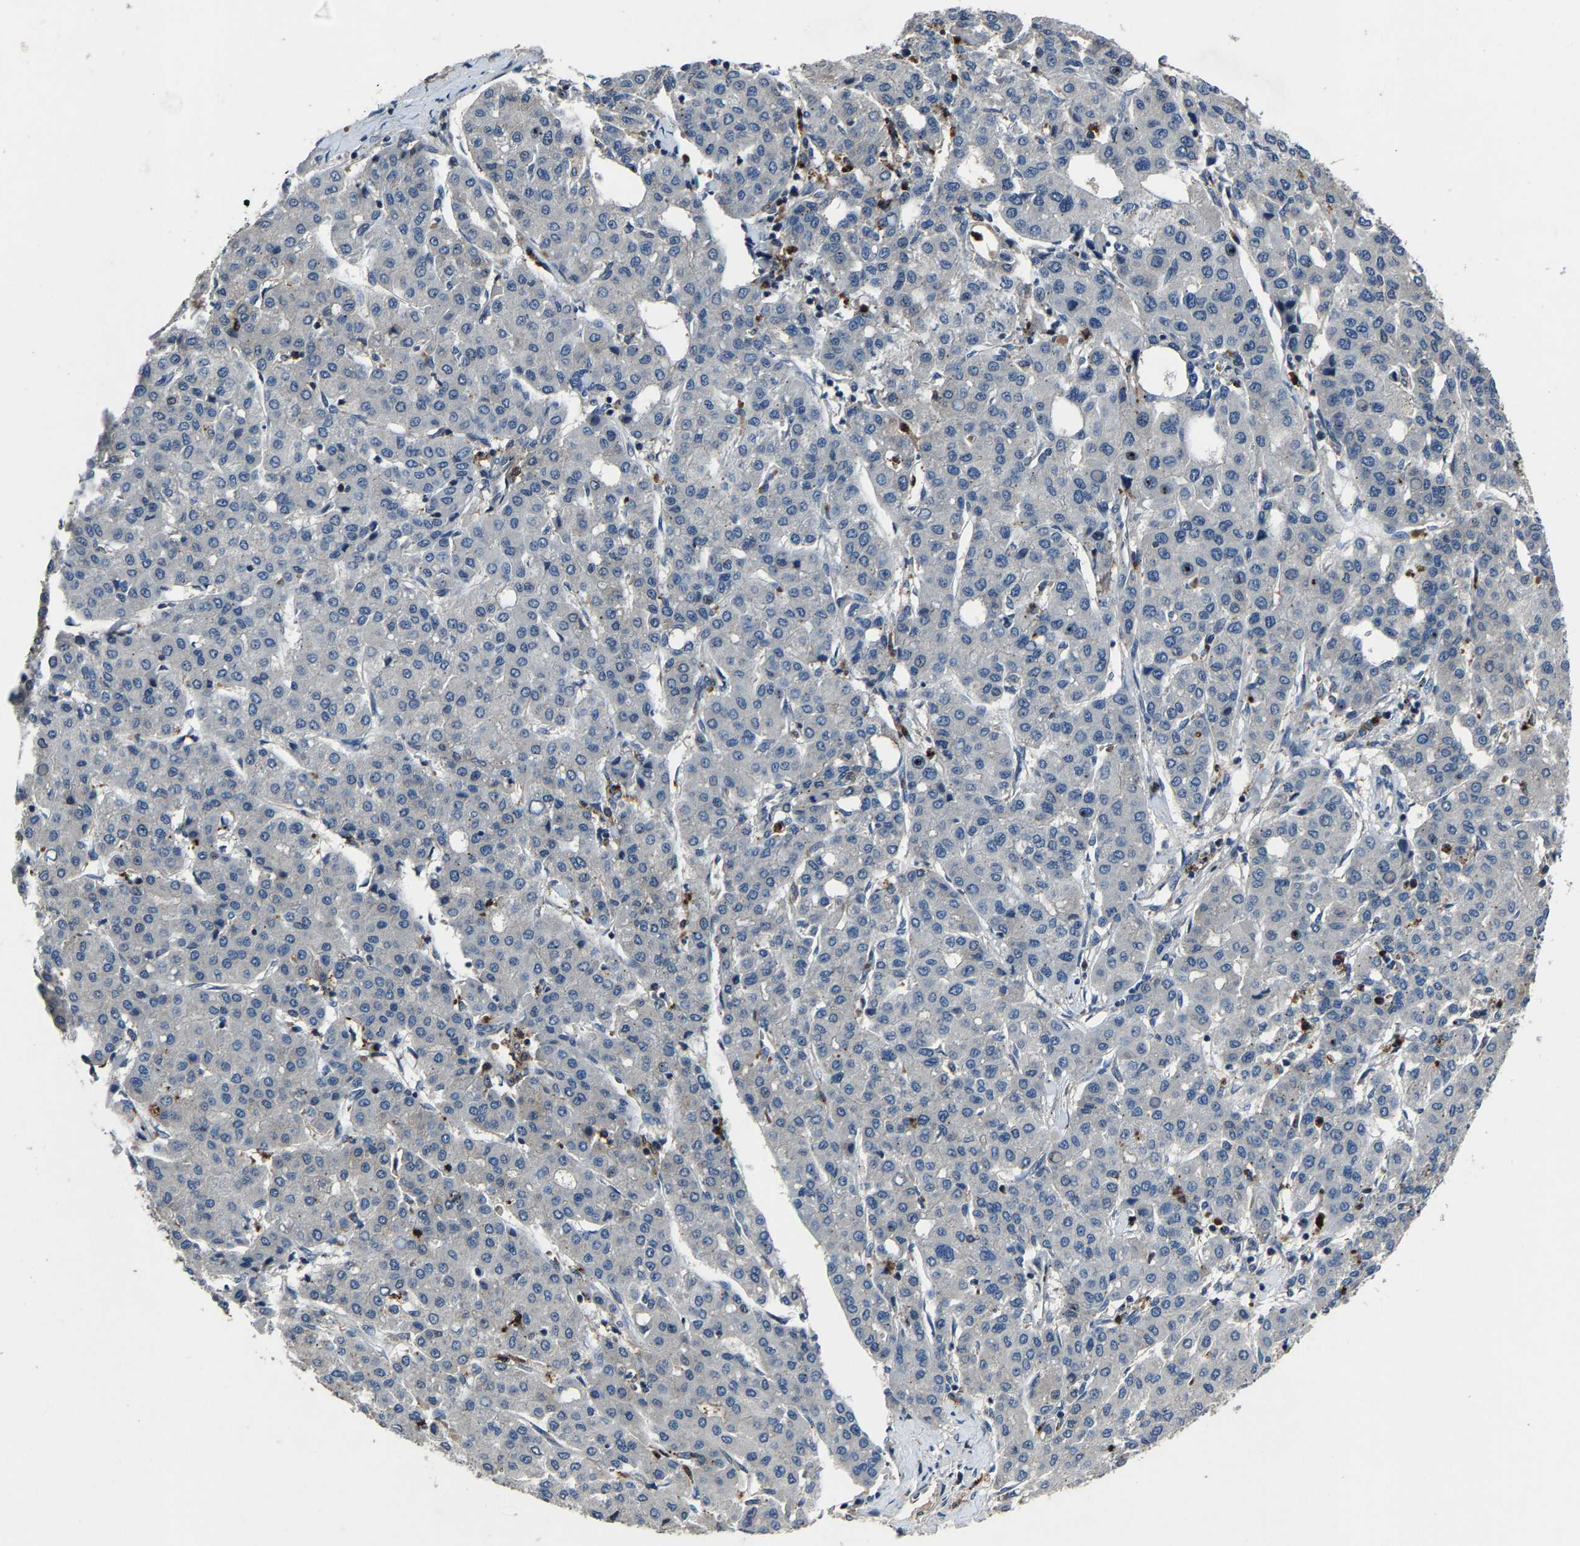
{"staining": {"intensity": "negative", "quantity": "none", "location": "none"}, "tissue": "liver cancer", "cell_type": "Tumor cells", "image_type": "cancer", "snomed": [{"axis": "morphology", "description": "Carcinoma, Hepatocellular, NOS"}, {"axis": "topography", "description": "Liver"}], "caption": "Liver cancer was stained to show a protein in brown. There is no significant positivity in tumor cells.", "gene": "PCNX2", "patient": {"sex": "male", "age": 65}}